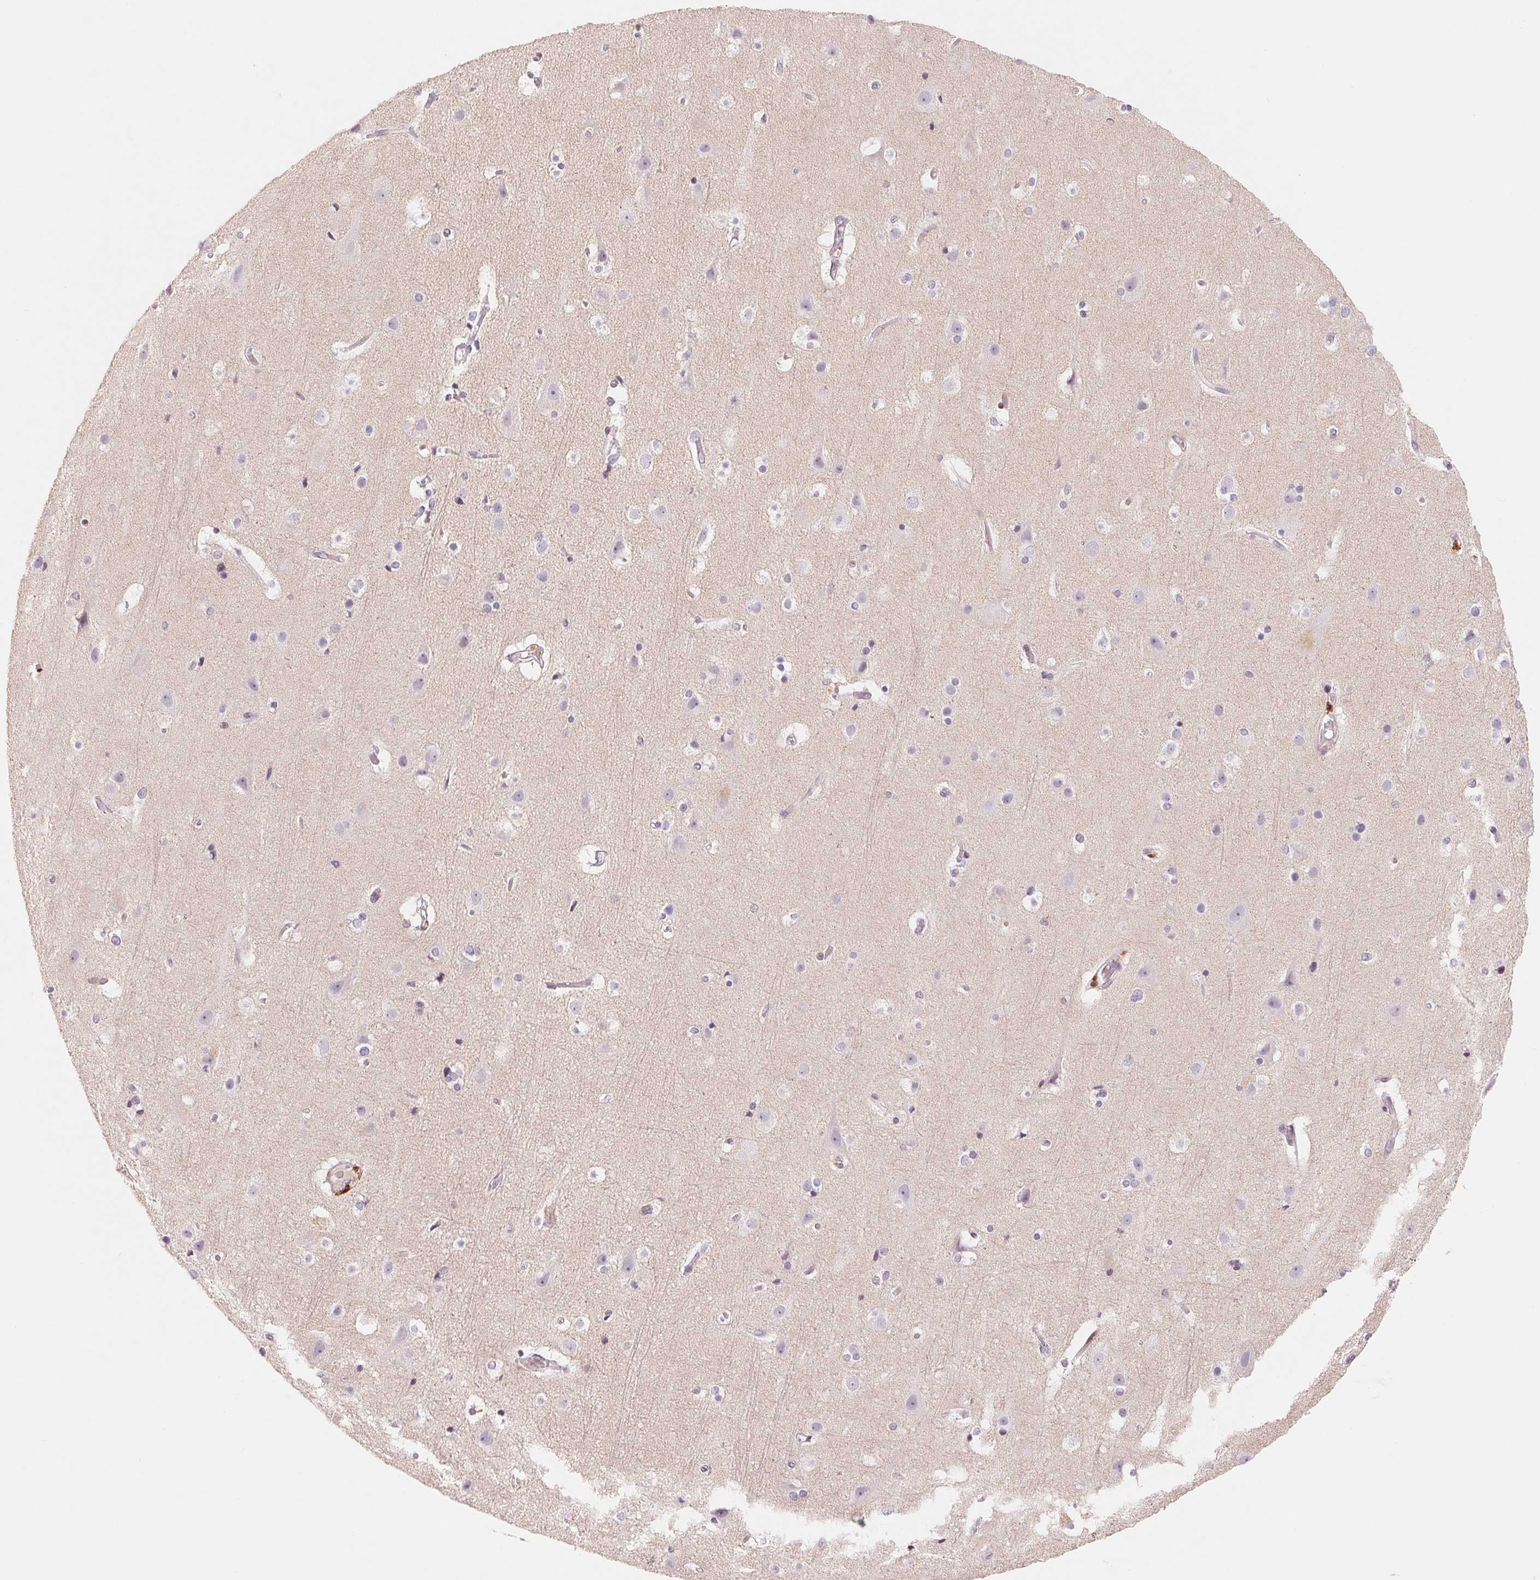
{"staining": {"intensity": "moderate", "quantity": "<25%", "location": "cytoplasmic/membranous"}, "tissue": "cerebral cortex", "cell_type": "Endothelial cells", "image_type": "normal", "snomed": [{"axis": "morphology", "description": "Normal tissue, NOS"}, {"axis": "topography", "description": "Cerebral cortex"}], "caption": "Protein staining of normal cerebral cortex reveals moderate cytoplasmic/membranous expression in about <25% of endothelial cells.", "gene": "SLC17A4", "patient": {"sex": "female", "age": 52}}